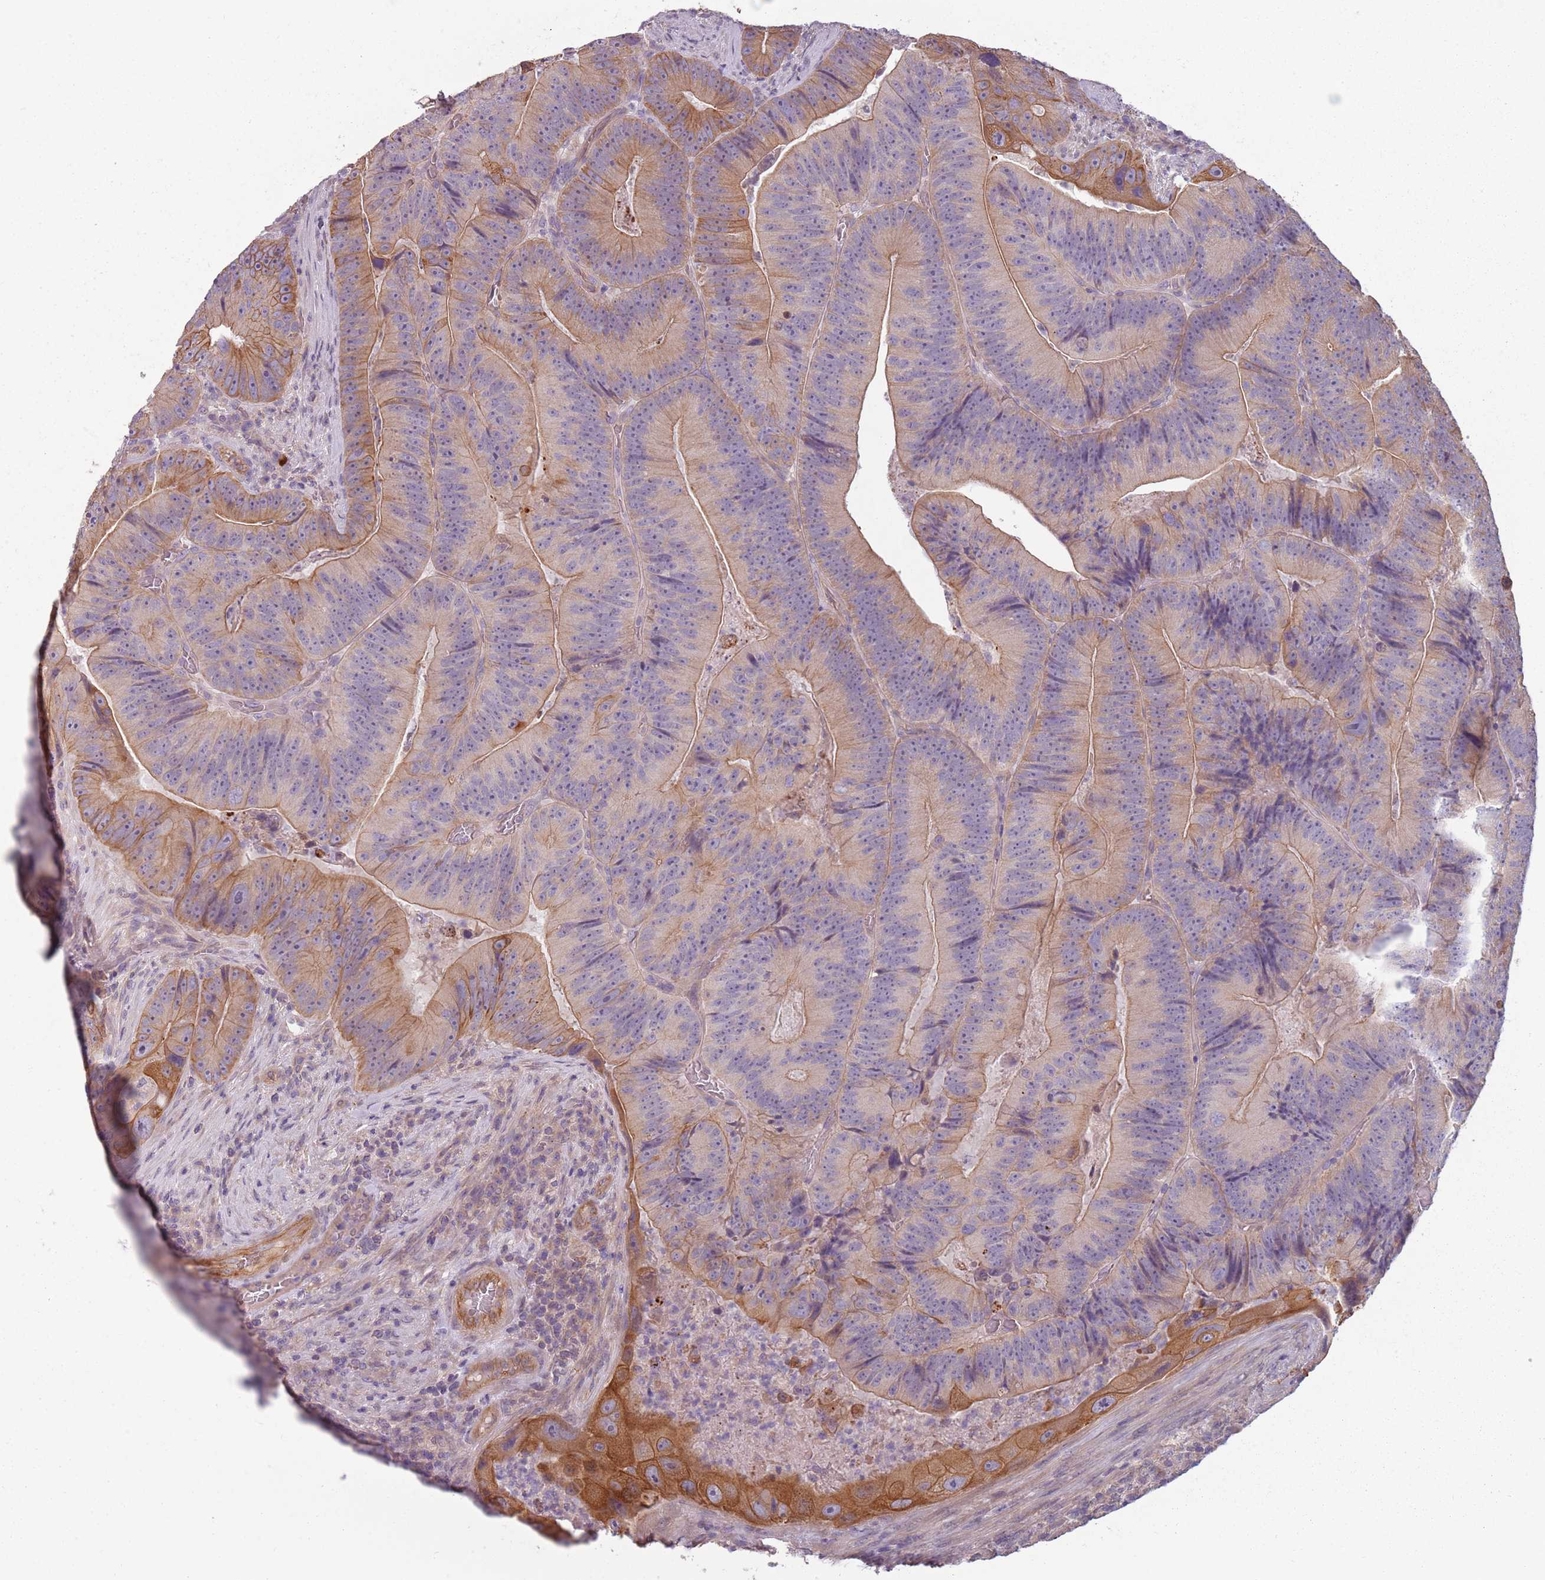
{"staining": {"intensity": "moderate", "quantity": "25%-75%", "location": "cytoplasmic/membranous"}, "tissue": "colorectal cancer", "cell_type": "Tumor cells", "image_type": "cancer", "snomed": [{"axis": "morphology", "description": "Adenocarcinoma, NOS"}, {"axis": "topography", "description": "Colon"}], "caption": "Human colorectal cancer (adenocarcinoma) stained with a brown dye displays moderate cytoplasmic/membranous positive expression in about 25%-75% of tumor cells.", "gene": "TLCD2", "patient": {"sex": "female", "age": 86}}